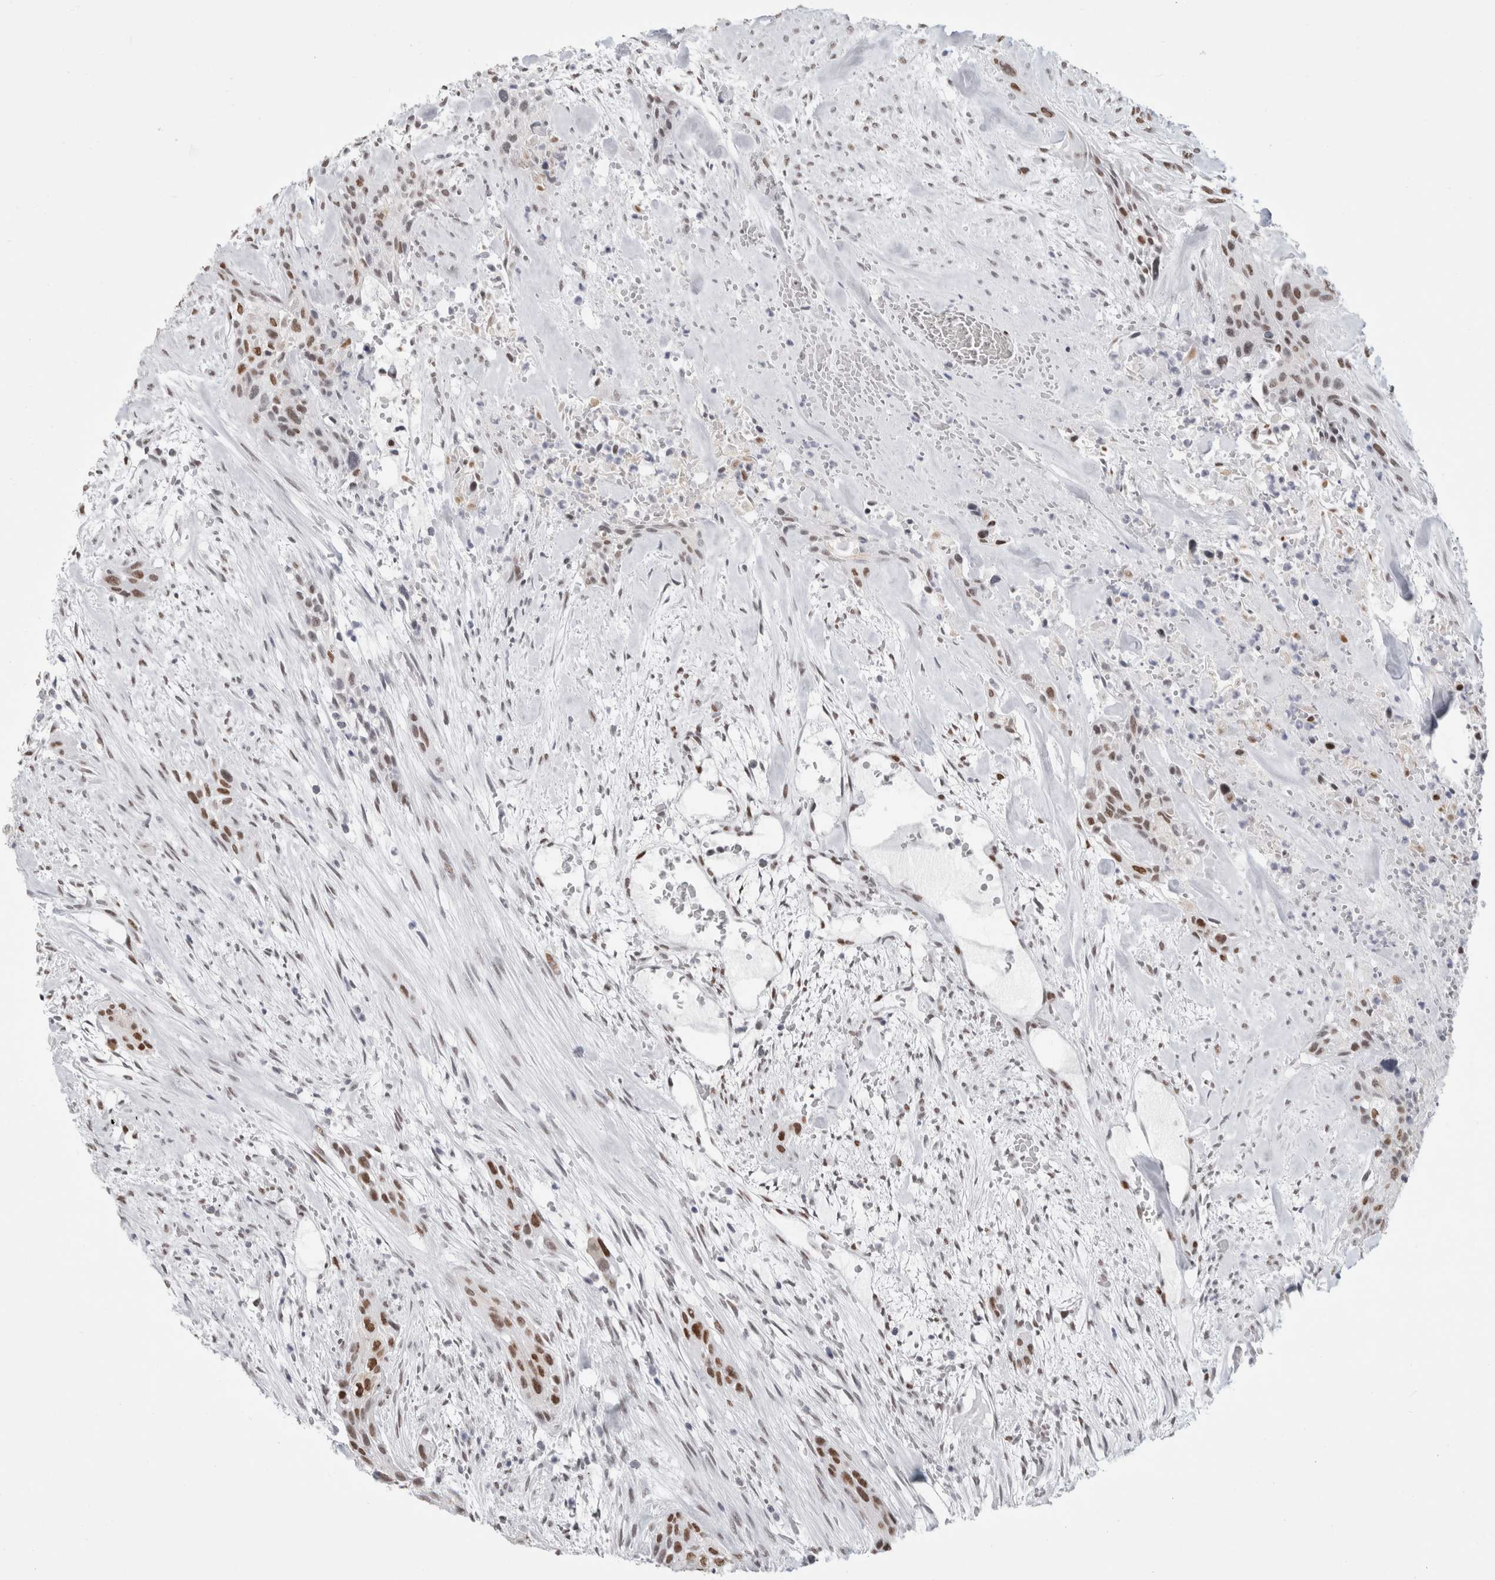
{"staining": {"intensity": "strong", "quantity": ">75%", "location": "nuclear"}, "tissue": "urothelial cancer", "cell_type": "Tumor cells", "image_type": "cancer", "snomed": [{"axis": "morphology", "description": "Urothelial carcinoma, High grade"}, {"axis": "topography", "description": "Urinary bladder"}], "caption": "A photomicrograph of urothelial carcinoma (high-grade) stained for a protein displays strong nuclear brown staining in tumor cells. The staining was performed using DAB (3,3'-diaminobenzidine), with brown indicating positive protein expression. Nuclei are stained blue with hematoxylin.", "gene": "SMARCC1", "patient": {"sex": "male", "age": 35}}